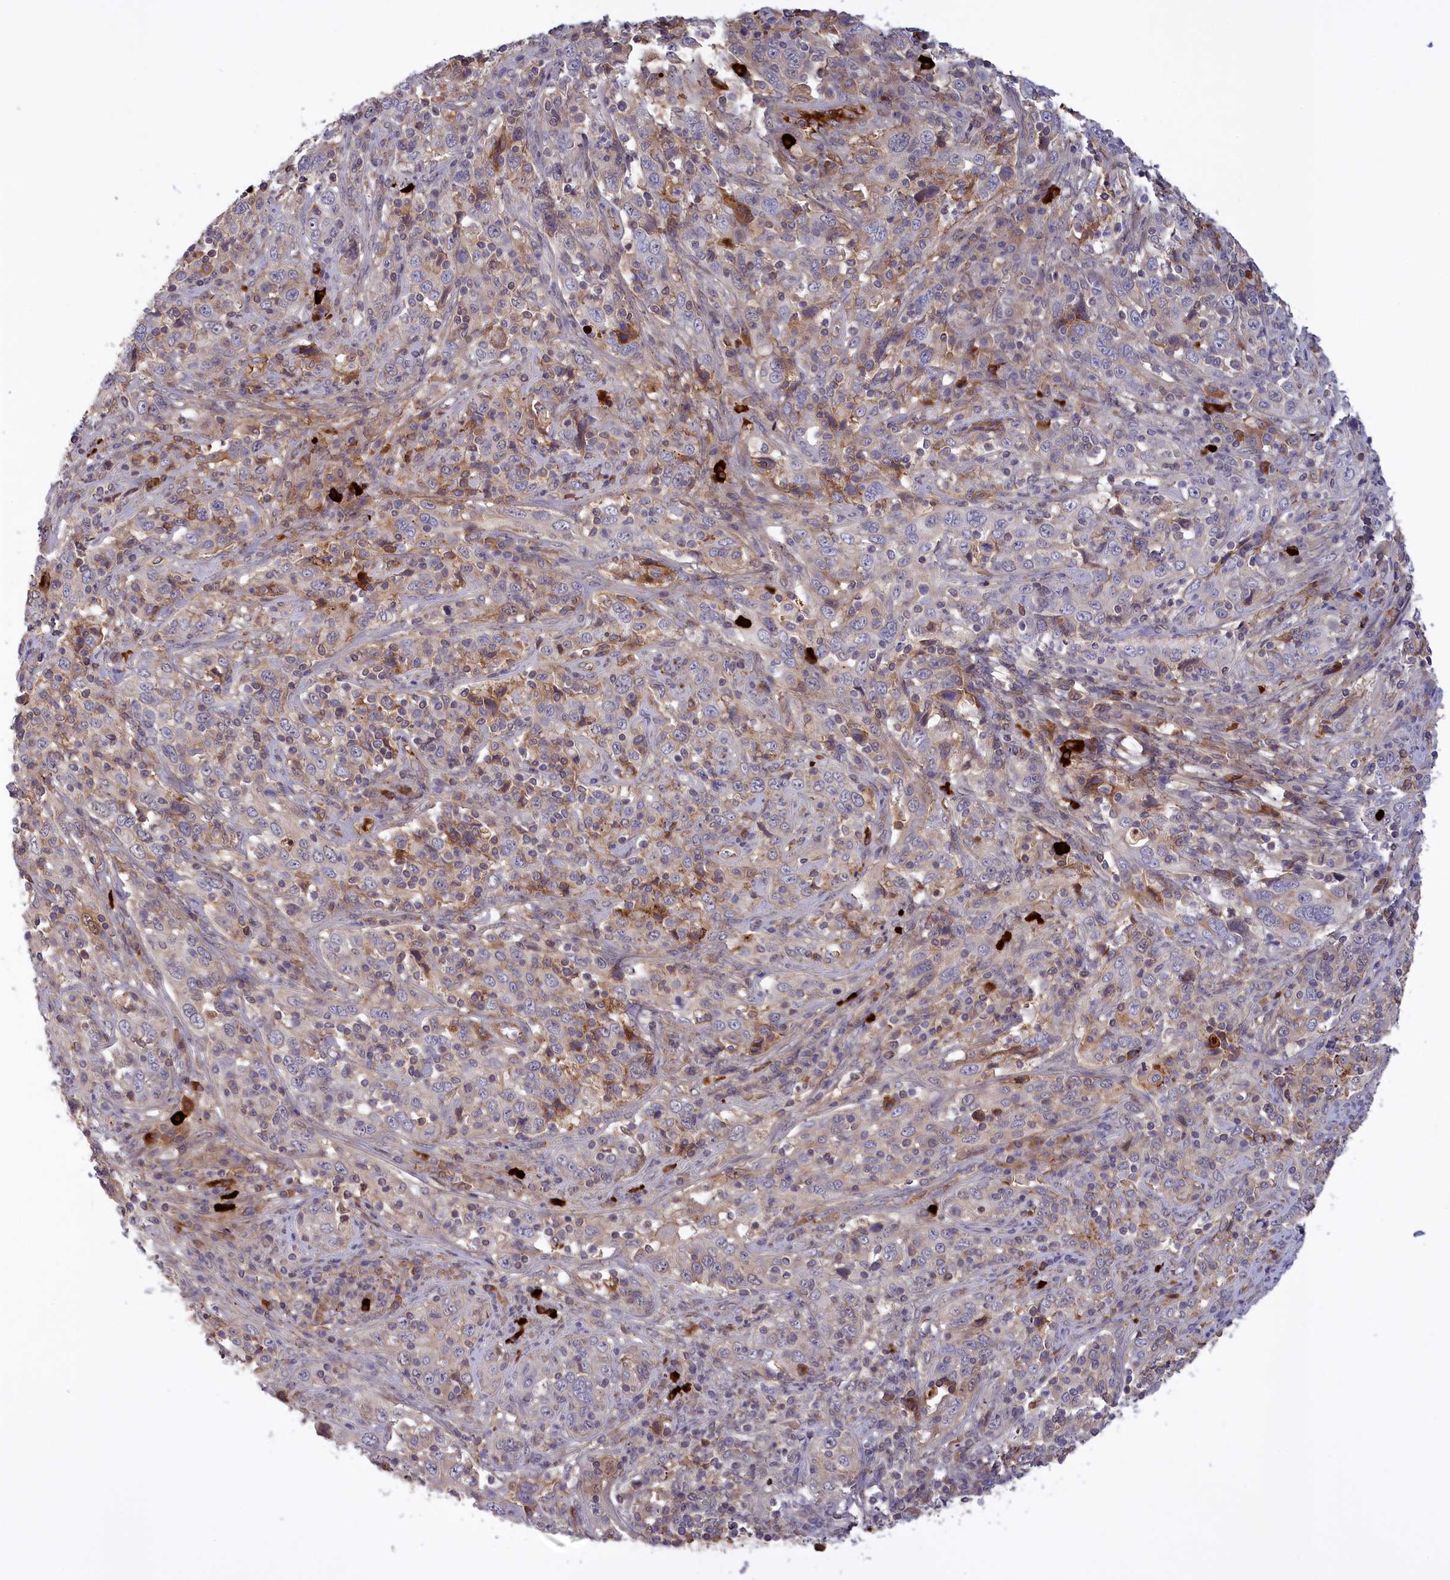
{"staining": {"intensity": "moderate", "quantity": "<25%", "location": "cytoplasmic/membranous"}, "tissue": "cervical cancer", "cell_type": "Tumor cells", "image_type": "cancer", "snomed": [{"axis": "morphology", "description": "Squamous cell carcinoma, NOS"}, {"axis": "topography", "description": "Cervix"}], "caption": "Immunohistochemical staining of human cervical cancer (squamous cell carcinoma) demonstrates low levels of moderate cytoplasmic/membranous protein positivity in about <25% of tumor cells. (DAB IHC, brown staining for protein, blue staining for nuclei).", "gene": "RRAD", "patient": {"sex": "female", "age": 46}}